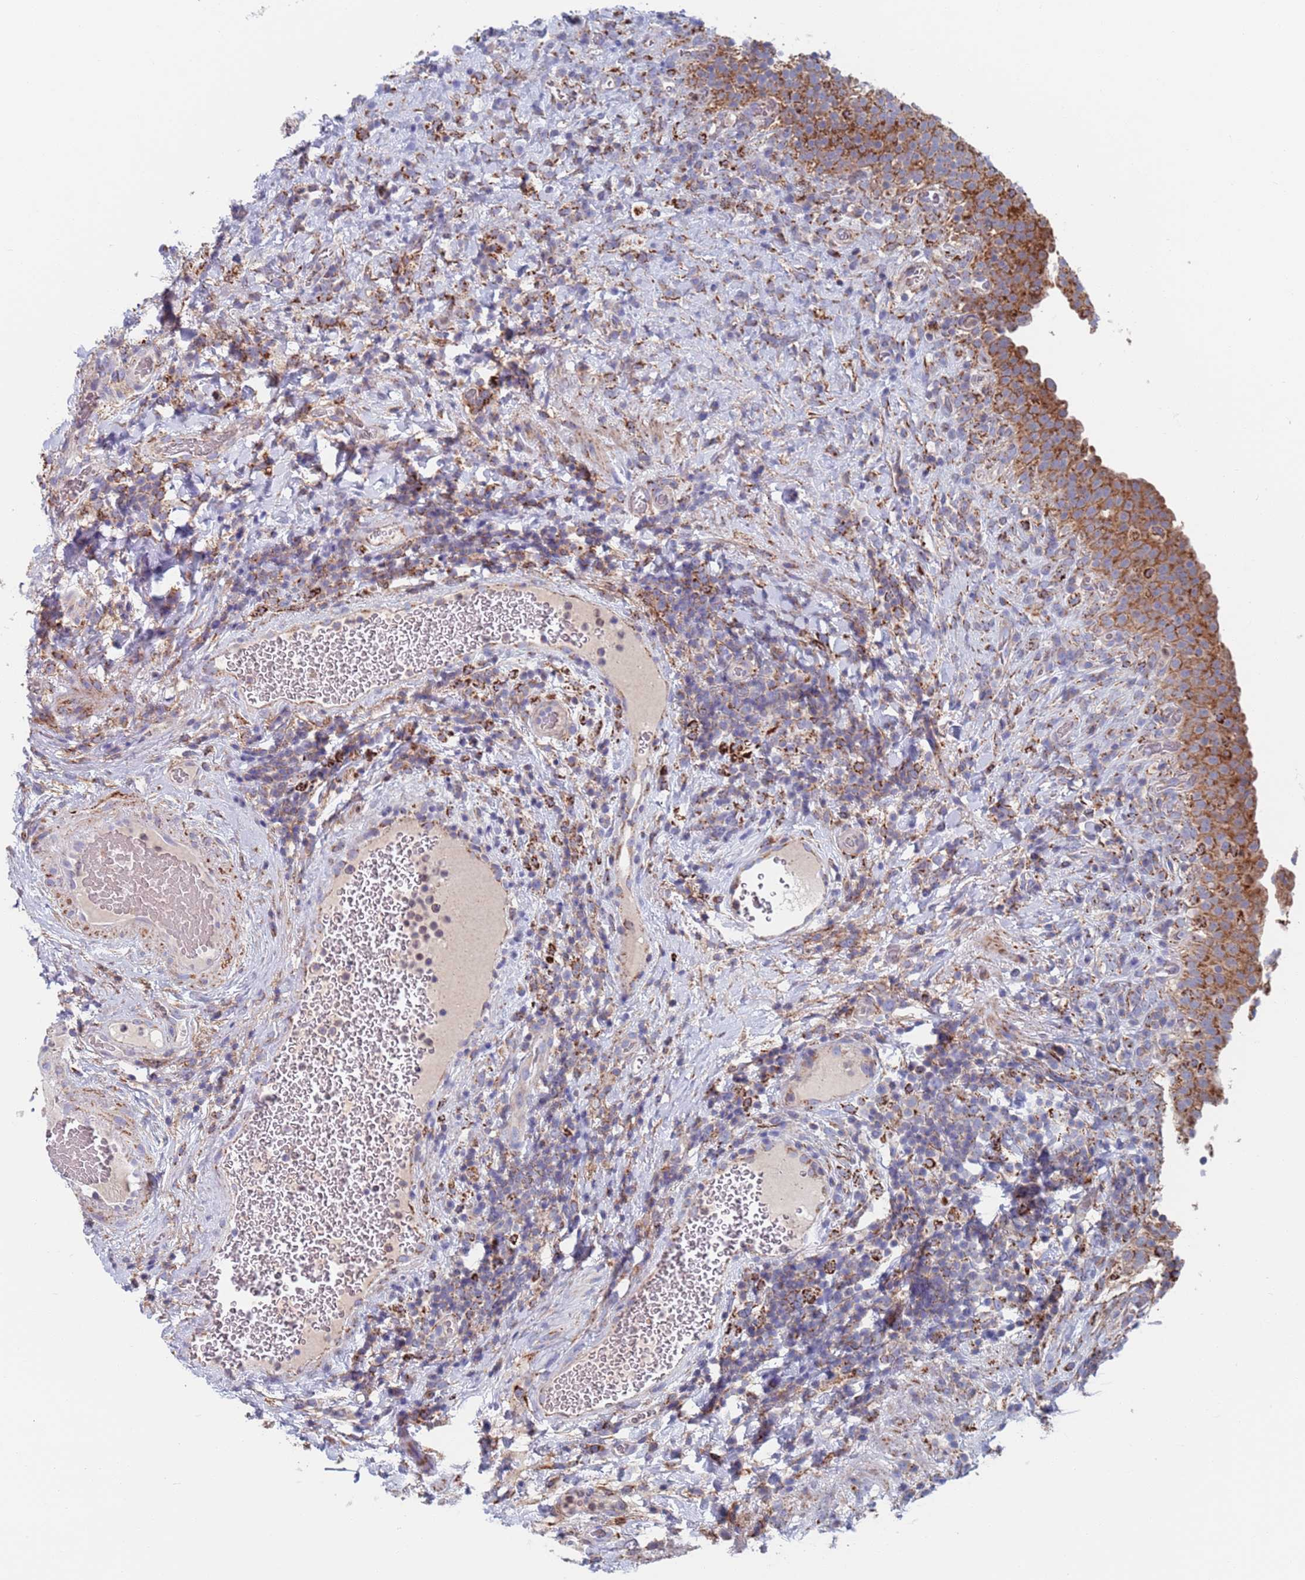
{"staining": {"intensity": "strong", "quantity": ">75%", "location": "cytoplasmic/membranous"}, "tissue": "urinary bladder", "cell_type": "Urothelial cells", "image_type": "normal", "snomed": [{"axis": "morphology", "description": "Normal tissue, NOS"}, {"axis": "morphology", "description": "Urothelial carcinoma, High grade"}, {"axis": "topography", "description": "Urinary bladder"}], "caption": "Protein analysis of benign urinary bladder shows strong cytoplasmic/membranous staining in approximately >75% of urothelial cells.", "gene": "CHCHD6", "patient": {"sex": "female", "age": 60}}